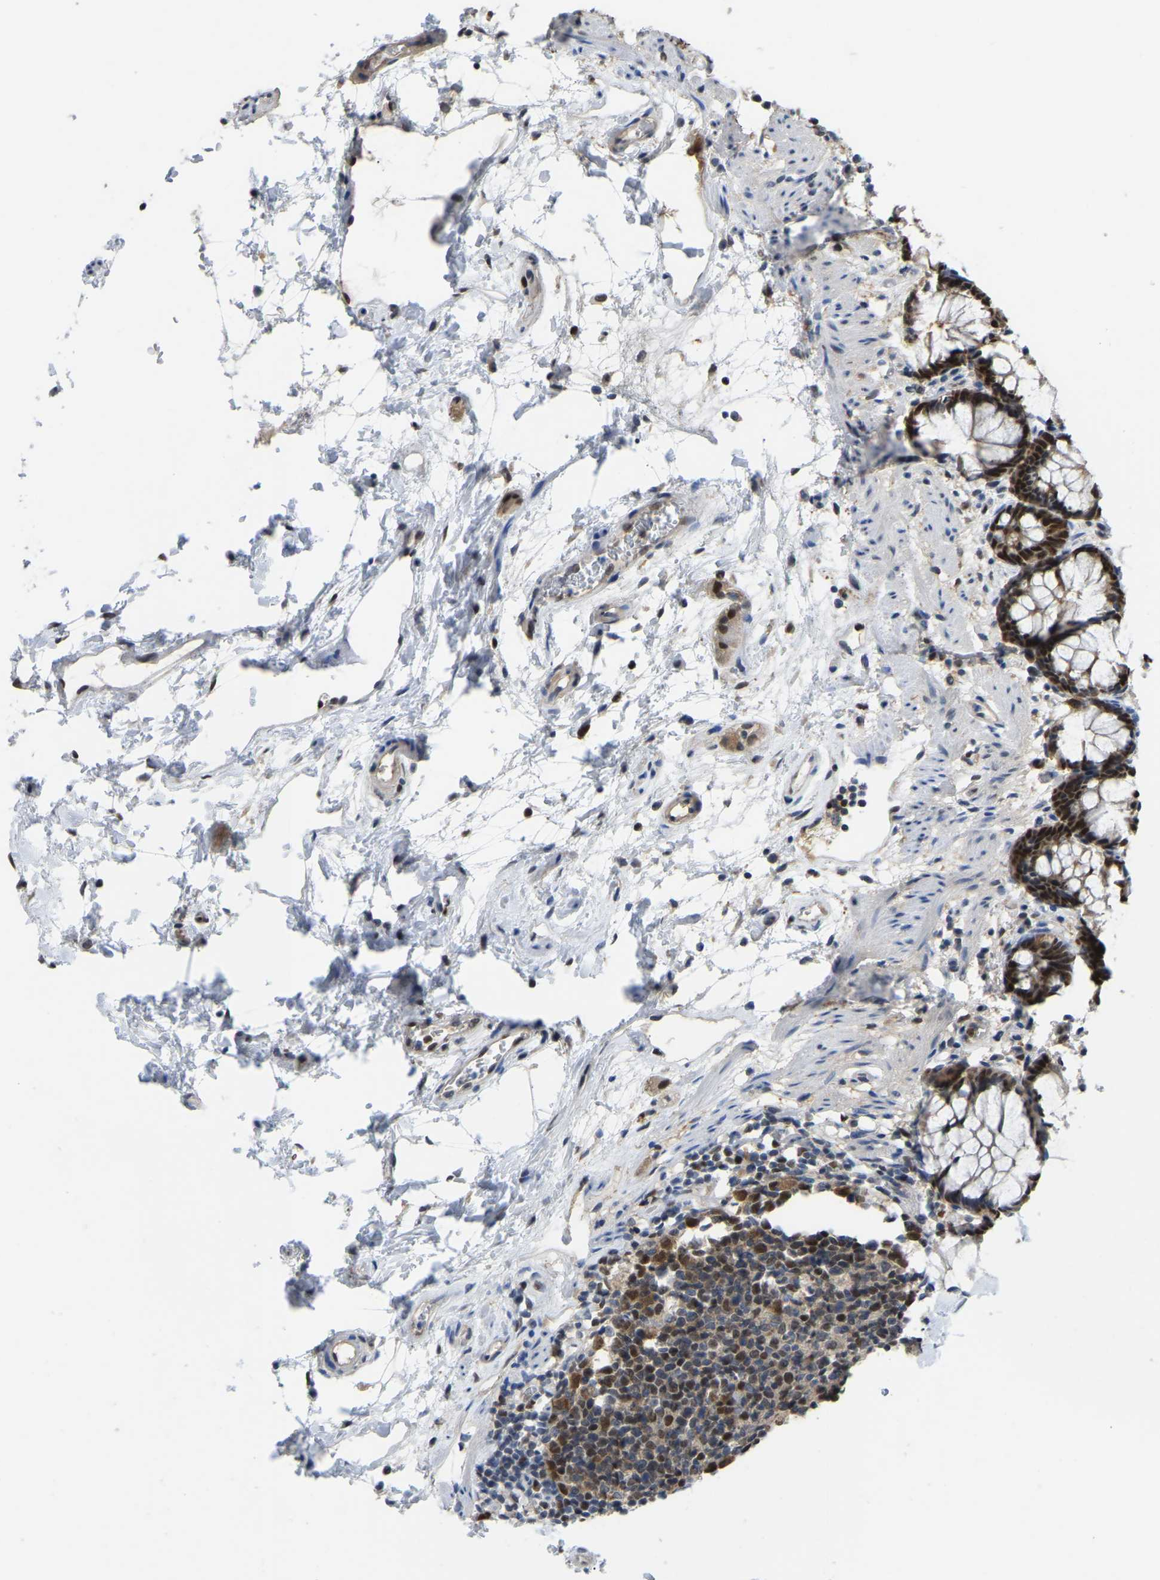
{"staining": {"intensity": "strong", "quantity": ">75%", "location": "cytoplasmic/membranous,nuclear"}, "tissue": "rectum", "cell_type": "Glandular cells", "image_type": "normal", "snomed": [{"axis": "morphology", "description": "Normal tissue, NOS"}, {"axis": "topography", "description": "Rectum"}], "caption": "The micrograph reveals immunohistochemical staining of normal rectum. There is strong cytoplasmic/membranous,nuclear positivity is identified in approximately >75% of glandular cells.", "gene": "KLRG2", "patient": {"sex": "male", "age": 64}}